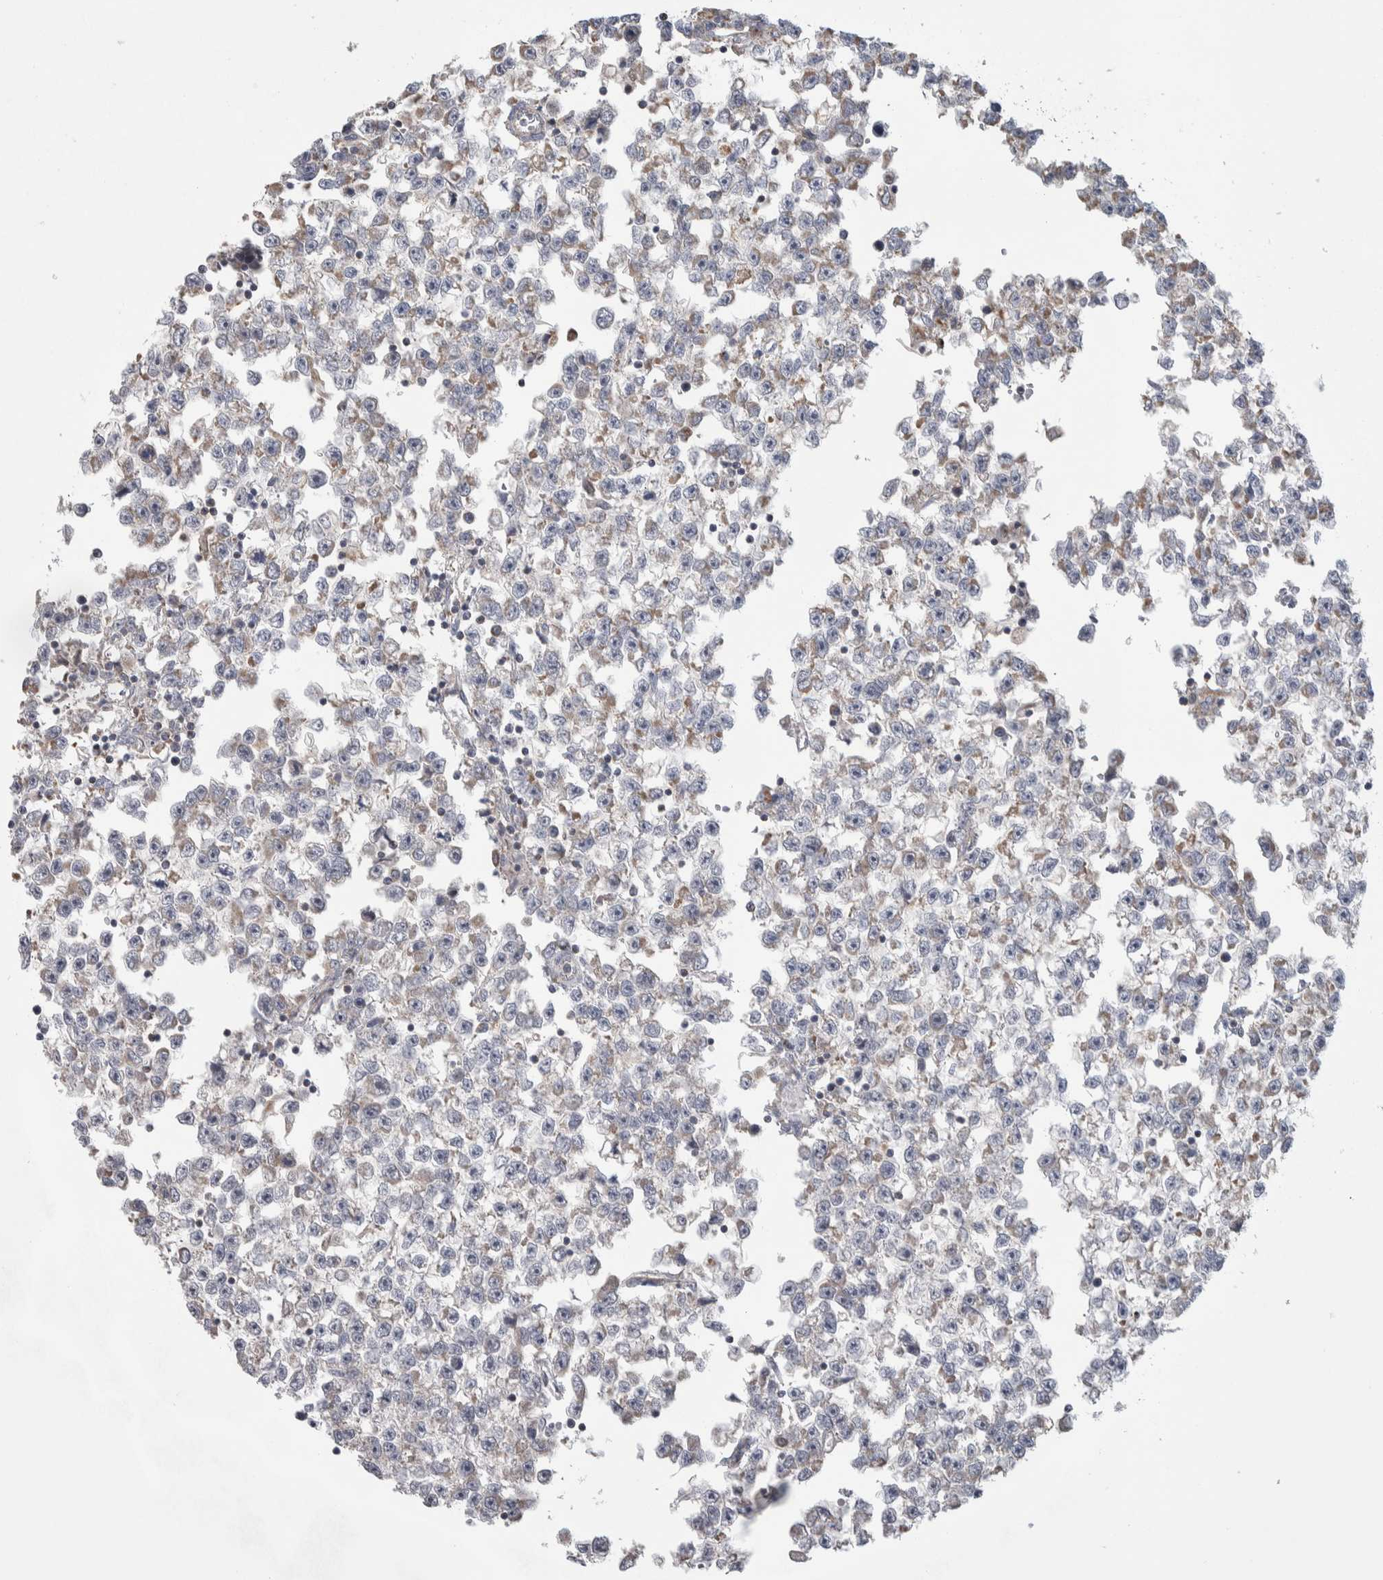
{"staining": {"intensity": "weak", "quantity": "25%-75%", "location": "cytoplasmic/membranous"}, "tissue": "testis cancer", "cell_type": "Tumor cells", "image_type": "cancer", "snomed": [{"axis": "morphology", "description": "Seminoma, NOS"}, {"axis": "morphology", "description": "Carcinoma, Embryonal, NOS"}, {"axis": "topography", "description": "Testis"}], "caption": "Protein staining displays weak cytoplasmic/membranous staining in approximately 25%-75% of tumor cells in testis cancer.", "gene": "SCO1", "patient": {"sex": "male", "age": 51}}